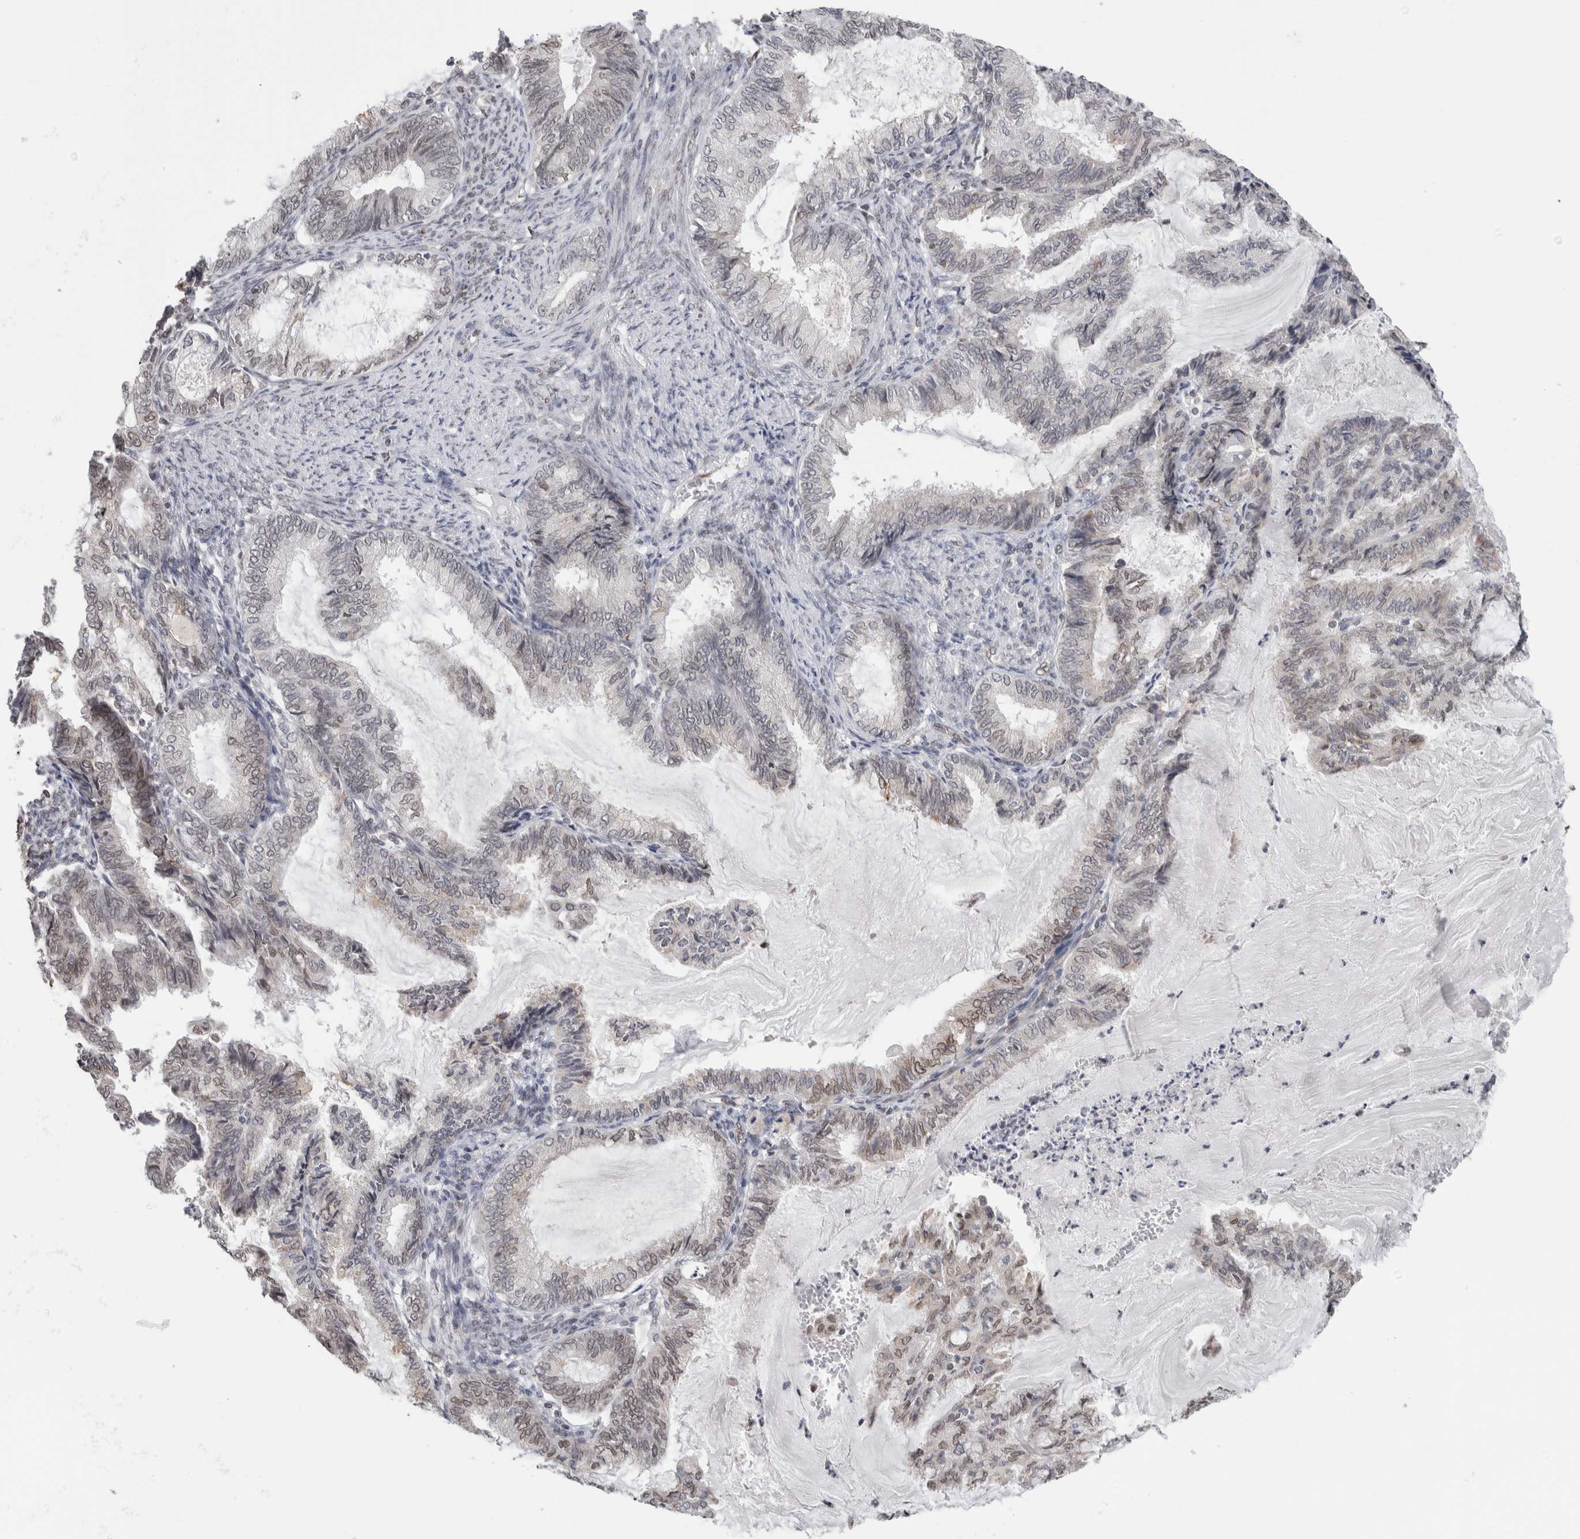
{"staining": {"intensity": "weak", "quantity": "<25%", "location": "cytoplasmic/membranous,nuclear"}, "tissue": "endometrial cancer", "cell_type": "Tumor cells", "image_type": "cancer", "snomed": [{"axis": "morphology", "description": "Adenocarcinoma, NOS"}, {"axis": "topography", "description": "Endometrium"}], "caption": "Histopathology image shows no protein positivity in tumor cells of endometrial cancer tissue. (DAB (3,3'-diaminobenzidine) IHC, high magnification).", "gene": "RBMX2", "patient": {"sex": "female", "age": 86}}